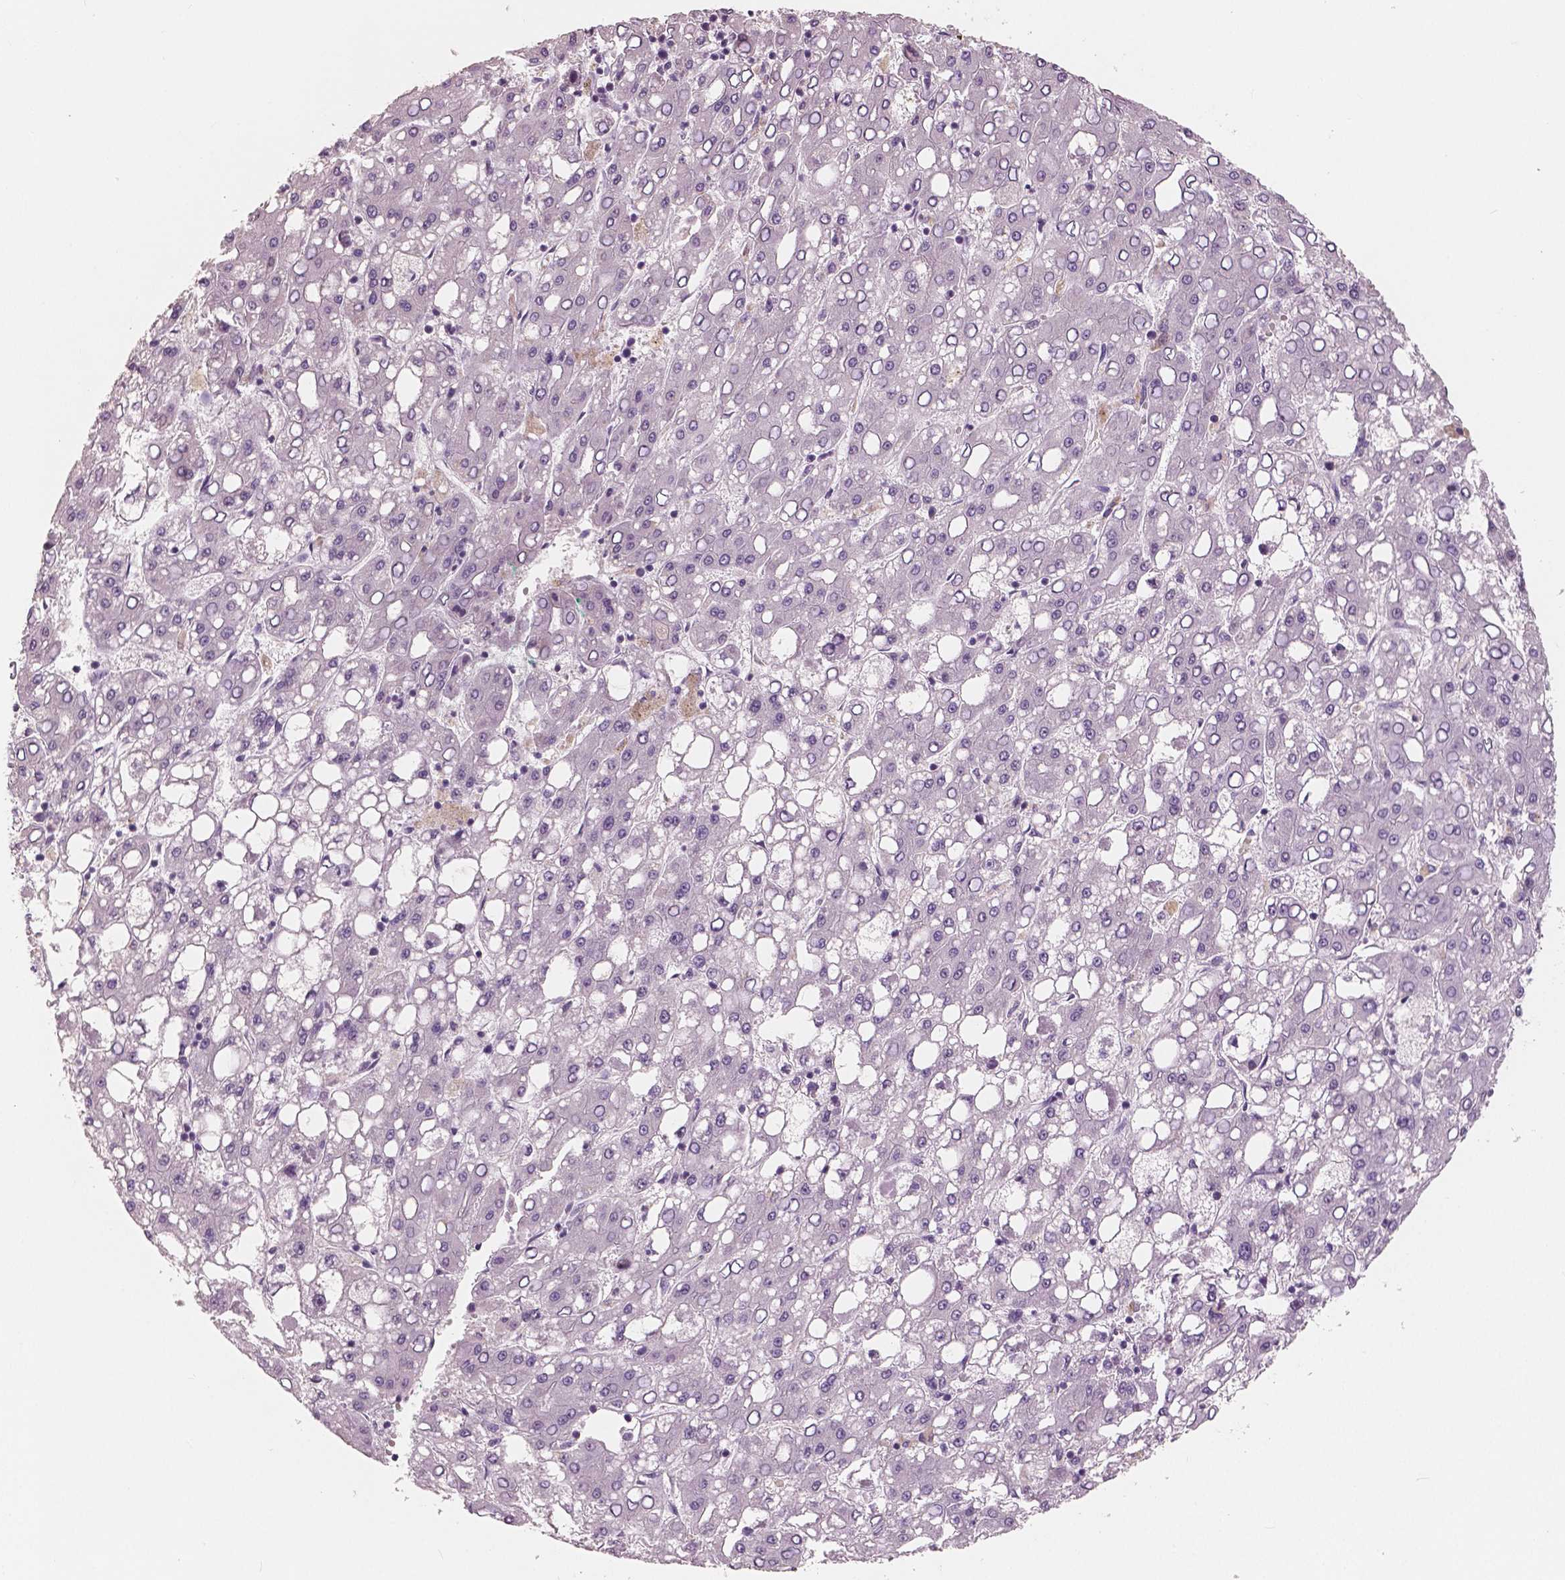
{"staining": {"intensity": "negative", "quantity": "none", "location": "none"}, "tissue": "liver cancer", "cell_type": "Tumor cells", "image_type": "cancer", "snomed": [{"axis": "morphology", "description": "Carcinoma, Hepatocellular, NOS"}, {"axis": "topography", "description": "Liver"}], "caption": "The image exhibits no staining of tumor cells in liver cancer. The staining was performed using DAB (3,3'-diaminobenzidine) to visualize the protein expression in brown, while the nuclei were stained in blue with hematoxylin (Magnification: 20x).", "gene": "KIT", "patient": {"sex": "male", "age": 65}}